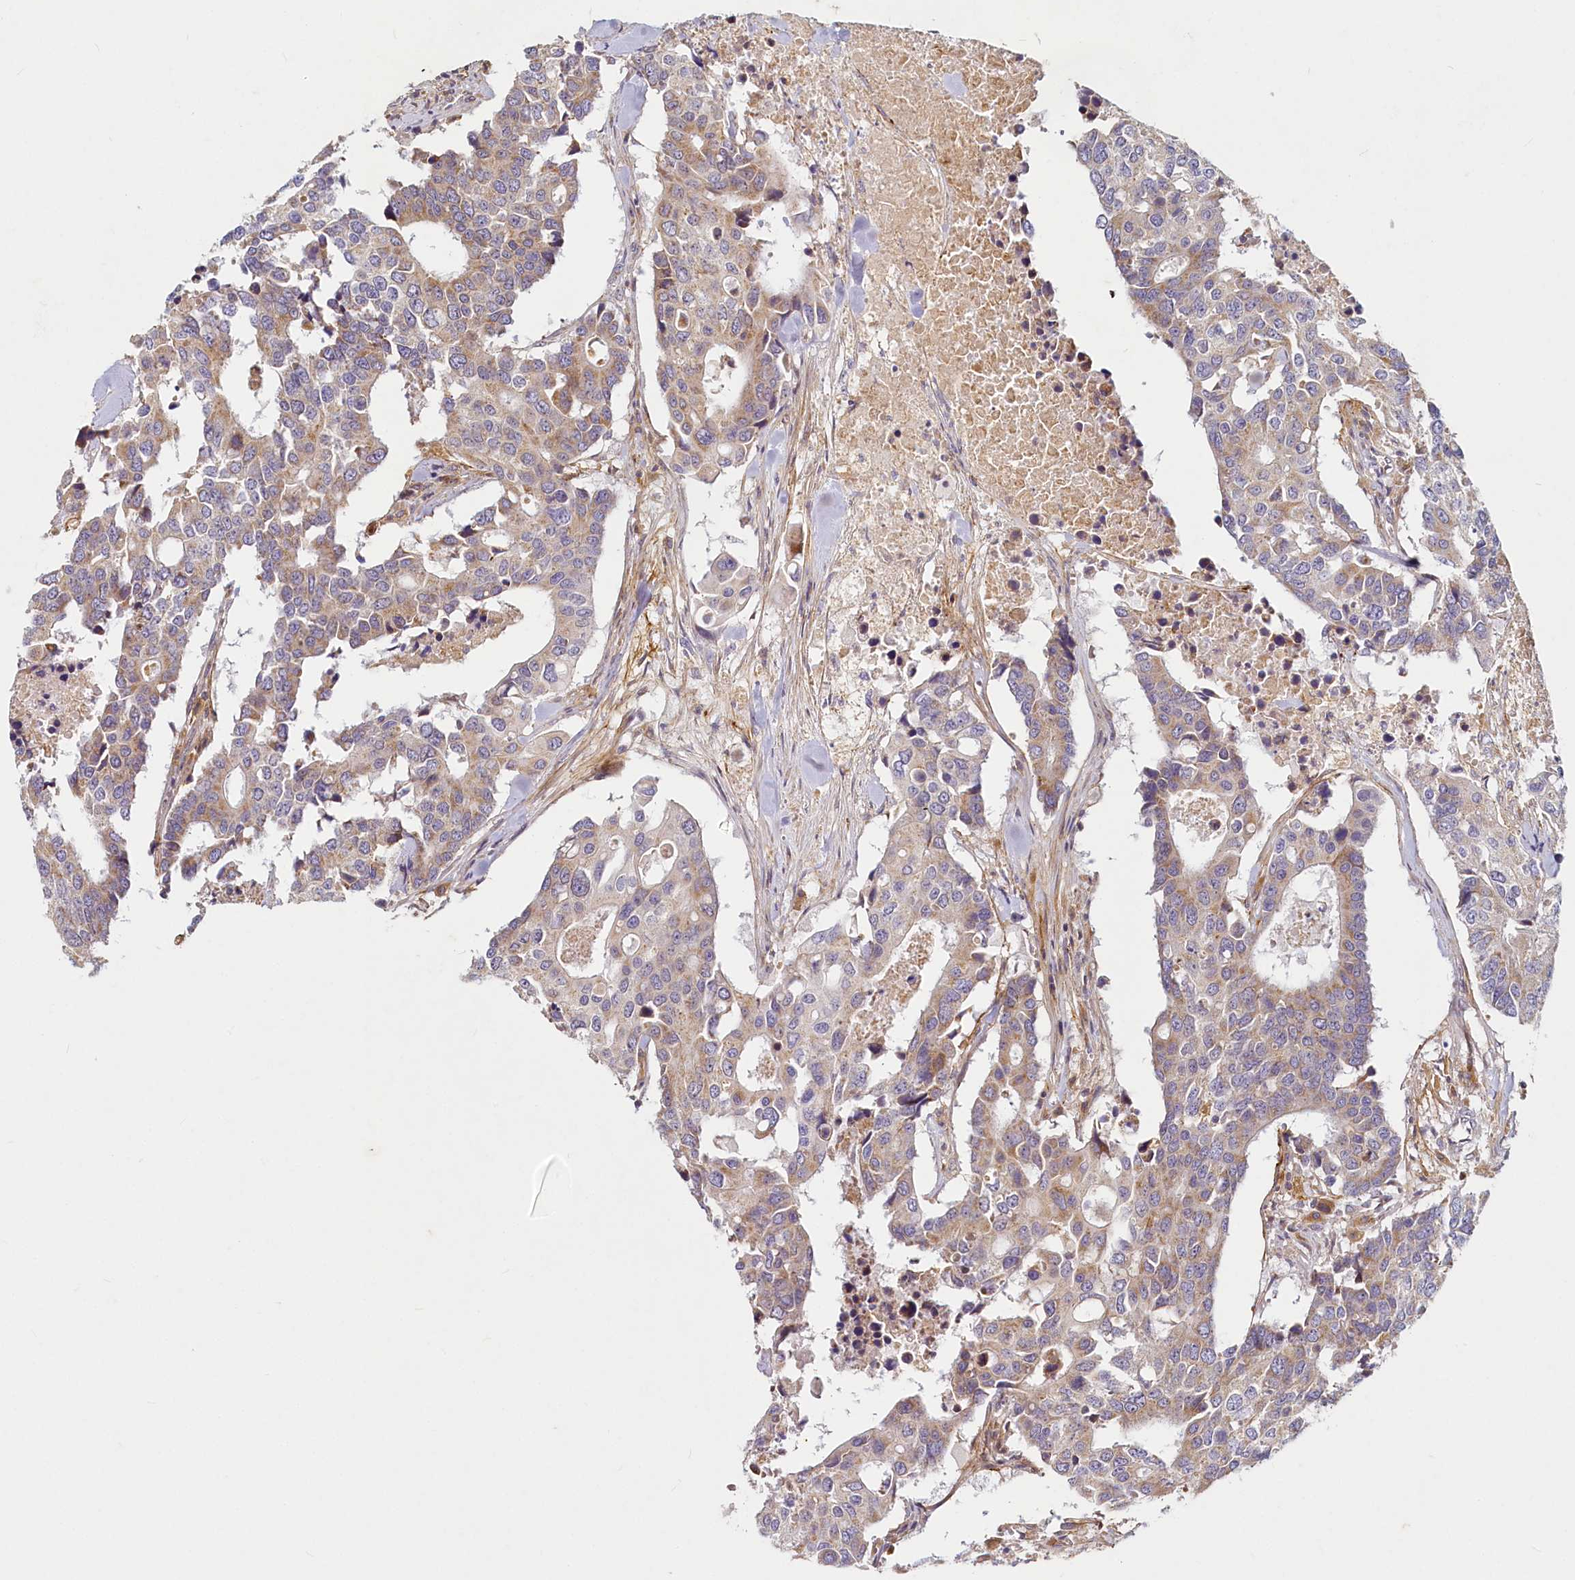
{"staining": {"intensity": "weak", "quantity": ">75%", "location": "cytoplasmic/membranous"}, "tissue": "colorectal cancer", "cell_type": "Tumor cells", "image_type": "cancer", "snomed": [{"axis": "morphology", "description": "Adenocarcinoma, NOS"}, {"axis": "topography", "description": "Colon"}], "caption": "Protein expression analysis of colorectal cancer exhibits weak cytoplasmic/membranous expression in about >75% of tumor cells.", "gene": "ADCY2", "patient": {"sex": "male", "age": 77}}